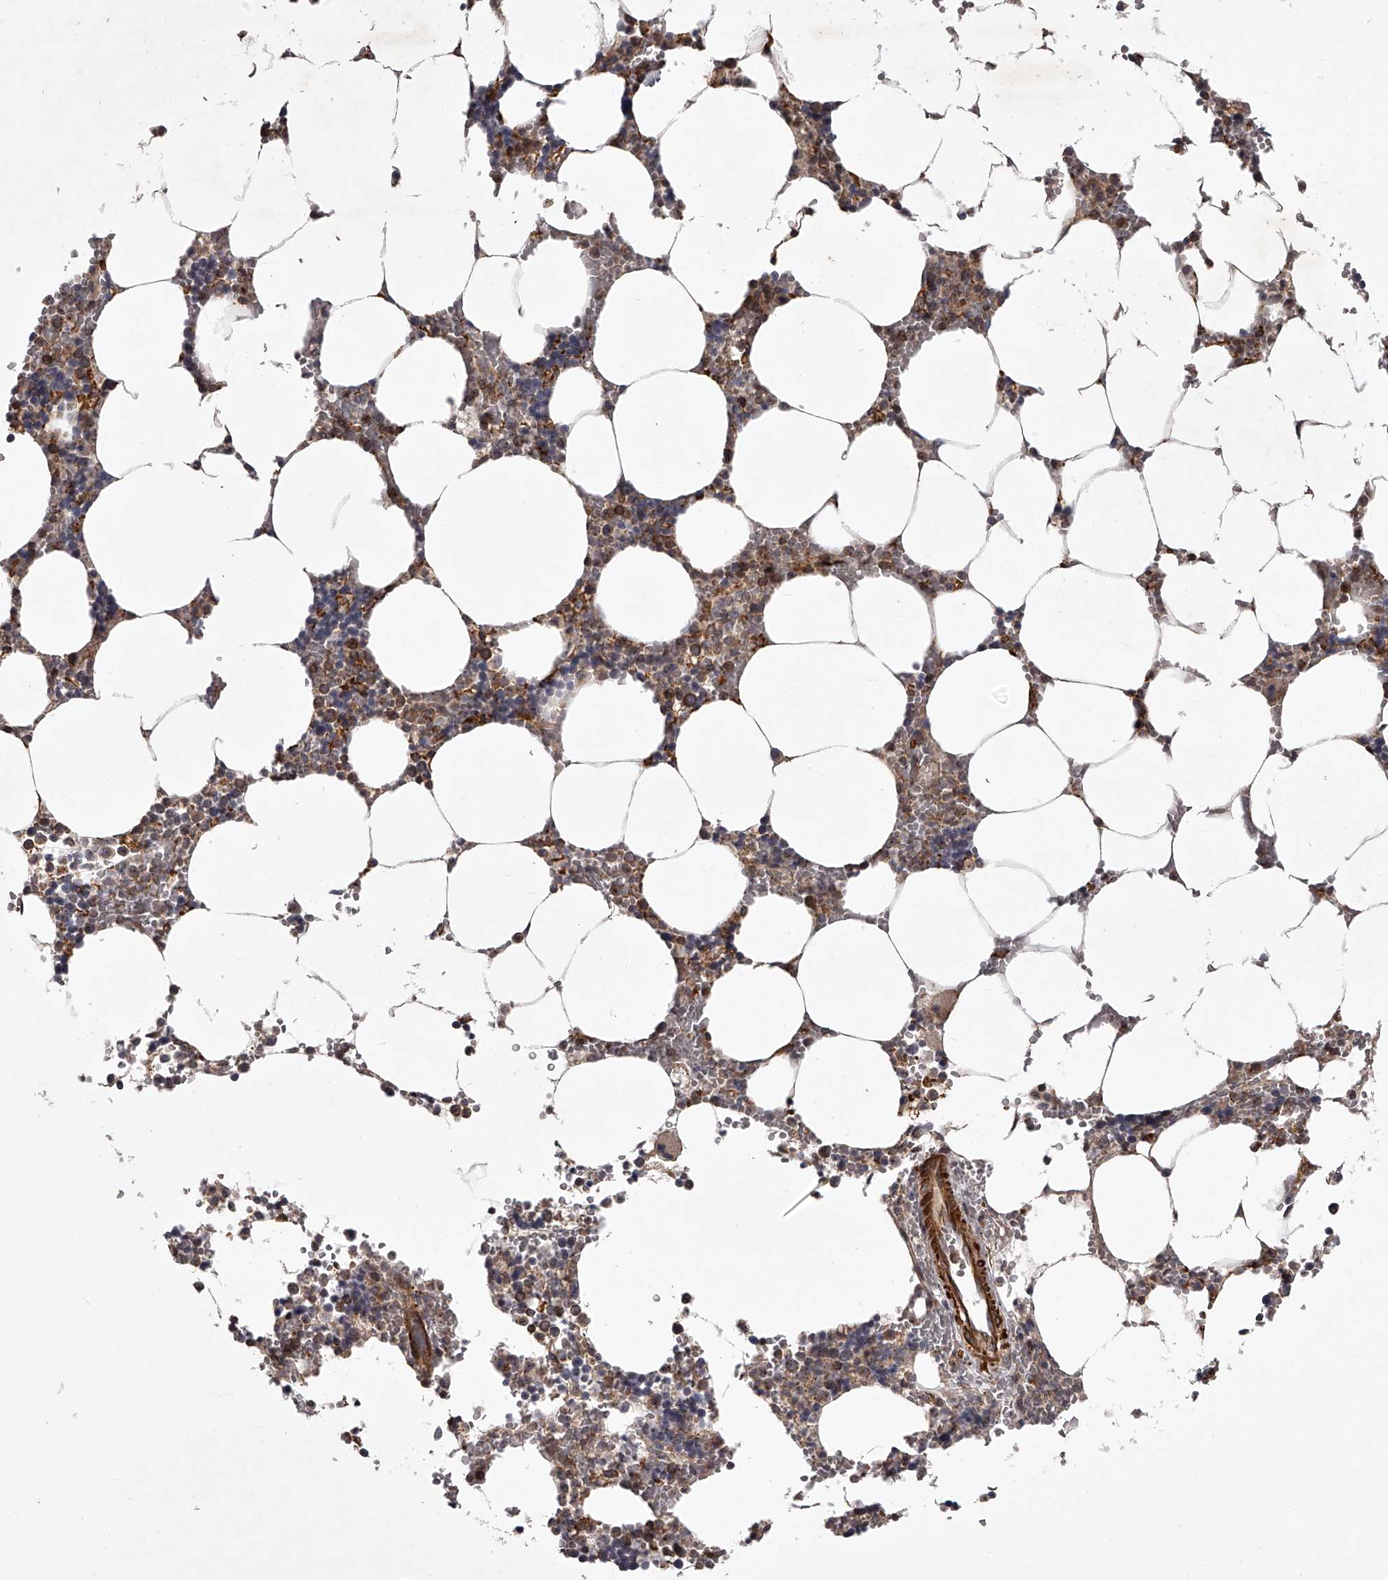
{"staining": {"intensity": "moderate", "quantity": "25%-75%", "location": "cytoplasmic/membranous"}, "tissue": "bone marrow", "cell_type": "Hematopoietic cells", "image_type": "normal", "snomed": [{"axis": "morphology", "description": "Normal tissue, NOS"}, {"axis": "topography", "description": "Bone marrow"}], "caption": "IHC of unremarkable human bone marrow exhibits medium levels of moderate cytoplasmic/membranous staining in about 25%-75% of hematopoietic cells. (IHC, brightfield microscopy, high magnification).", "gene": "RRP36", "patient": {"sex": "male", "age": 70}}